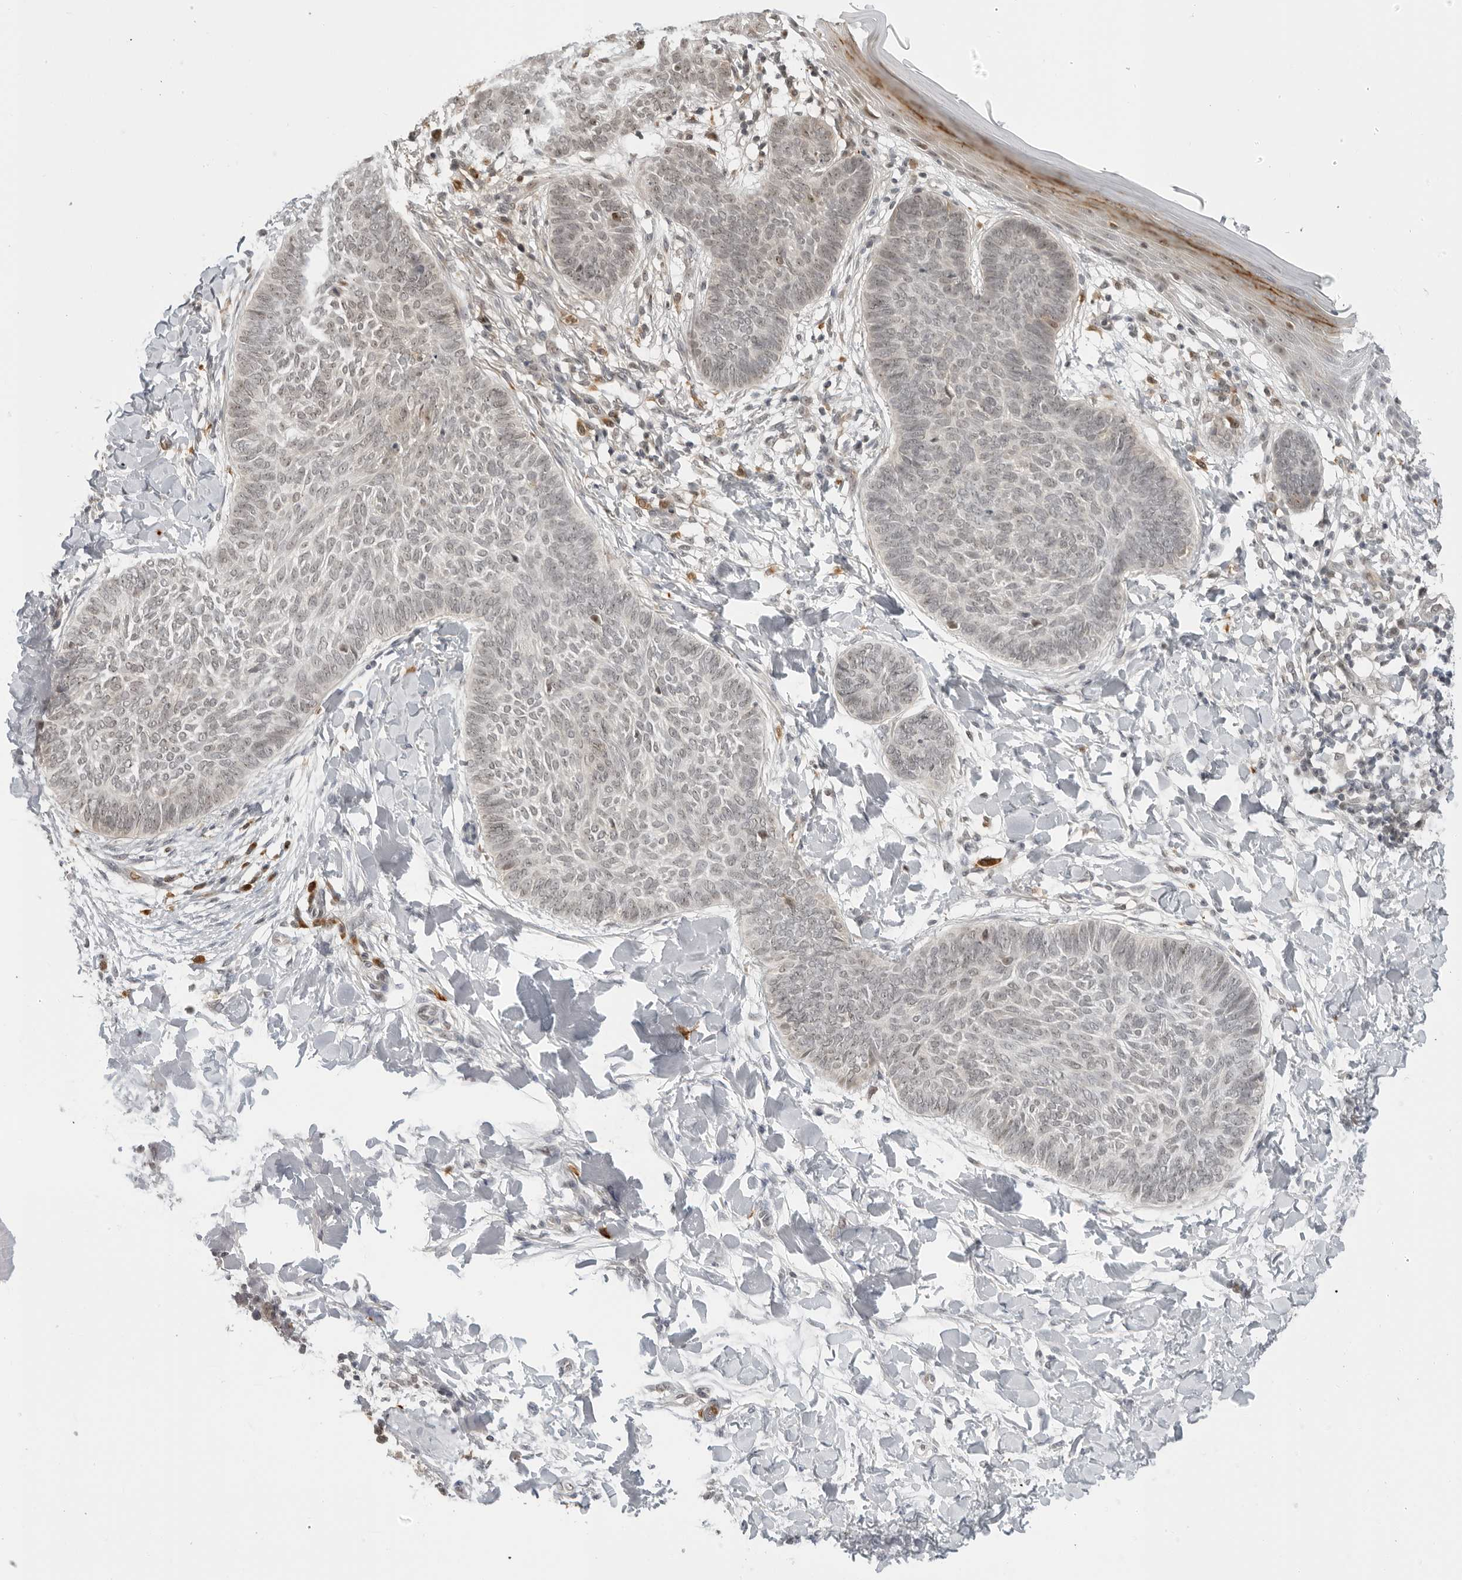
{"staining": {"intensity": "weak", "quantity": "<25%", "location": "nuclear"}, "tissue": "skin cancer", "cell_type": "Tumor cells", "image_type": "cancer", "snomed": [{"axis": "morphology", "description": "Normal tissue, NOS"}, {"axis": "morphology", "description": "Basal cell carcinoma"}, {"axis": "topography", "description": "Skin"}], "caption": "Immunohistochemistry (IHC) of human basal cell carcinoma (skin) demonstrates no expression in tumor cells.", "gene": "SUGCT", "patient": {"sex": "male", "age": 50}}